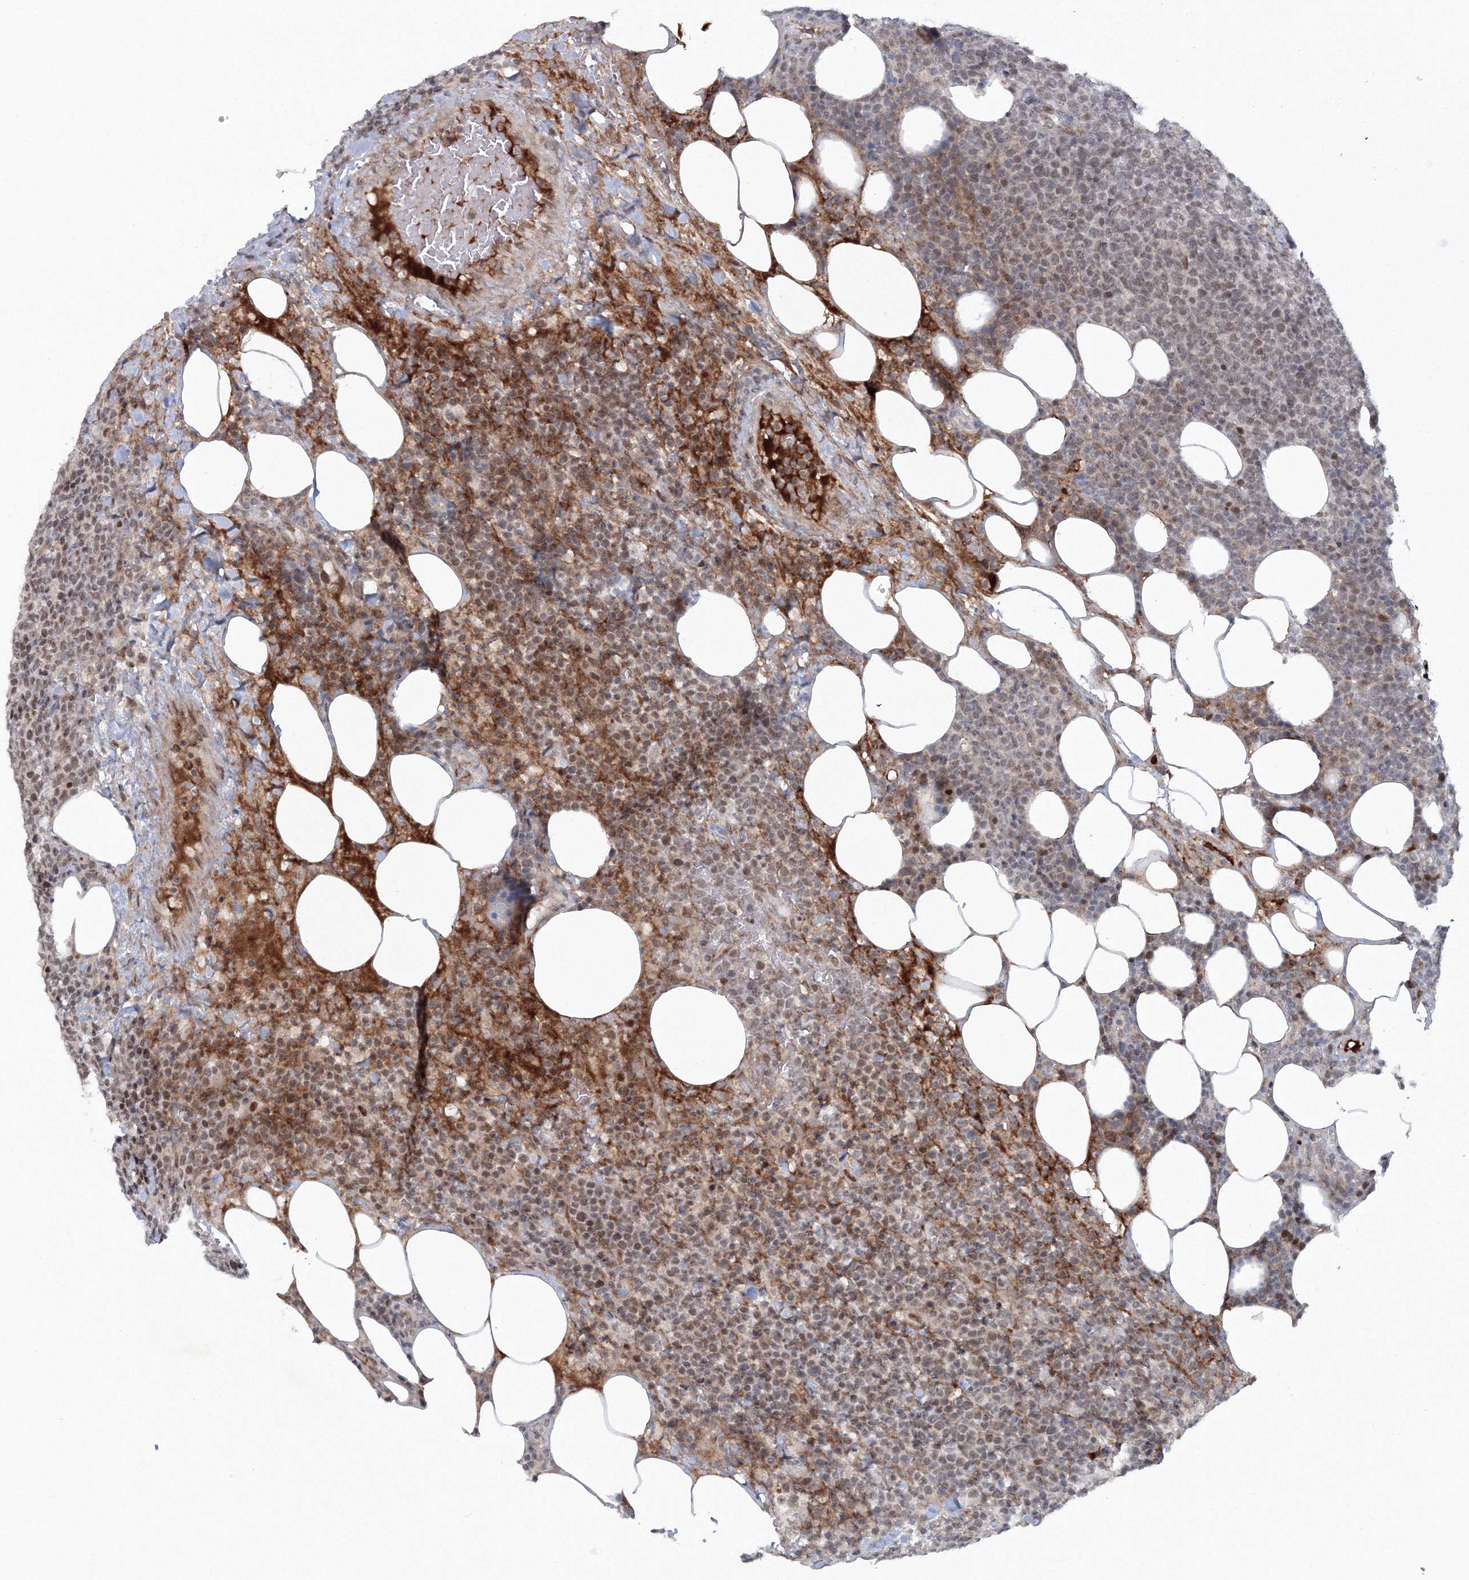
{"staining": {"intensity": "weak", "quantity": ">75%", "location": "nuclear"}, "tissue": "lymphoma", "cell_type": "Tumor cells", "image_type": "cancer", "snomed": [{"axis": "morphology", "description": "Malignant lymphoma, non-Hodgkin's type, High grade"}, {"axis": "topography", "description": "Lymph node"}], "caption": "Immunohistochemistry (IHC) of human lymphoma exhibits low levels of weak nuclear expression in about >75% of tumor cells. The staining was performed using DAB to visualize the protein expression in brown, while the nuclei were stained in blue with hematoxylin (Magnification: 20x).", "gene": "C3orf33", "patient": {"sex": "male", "age": 61}}